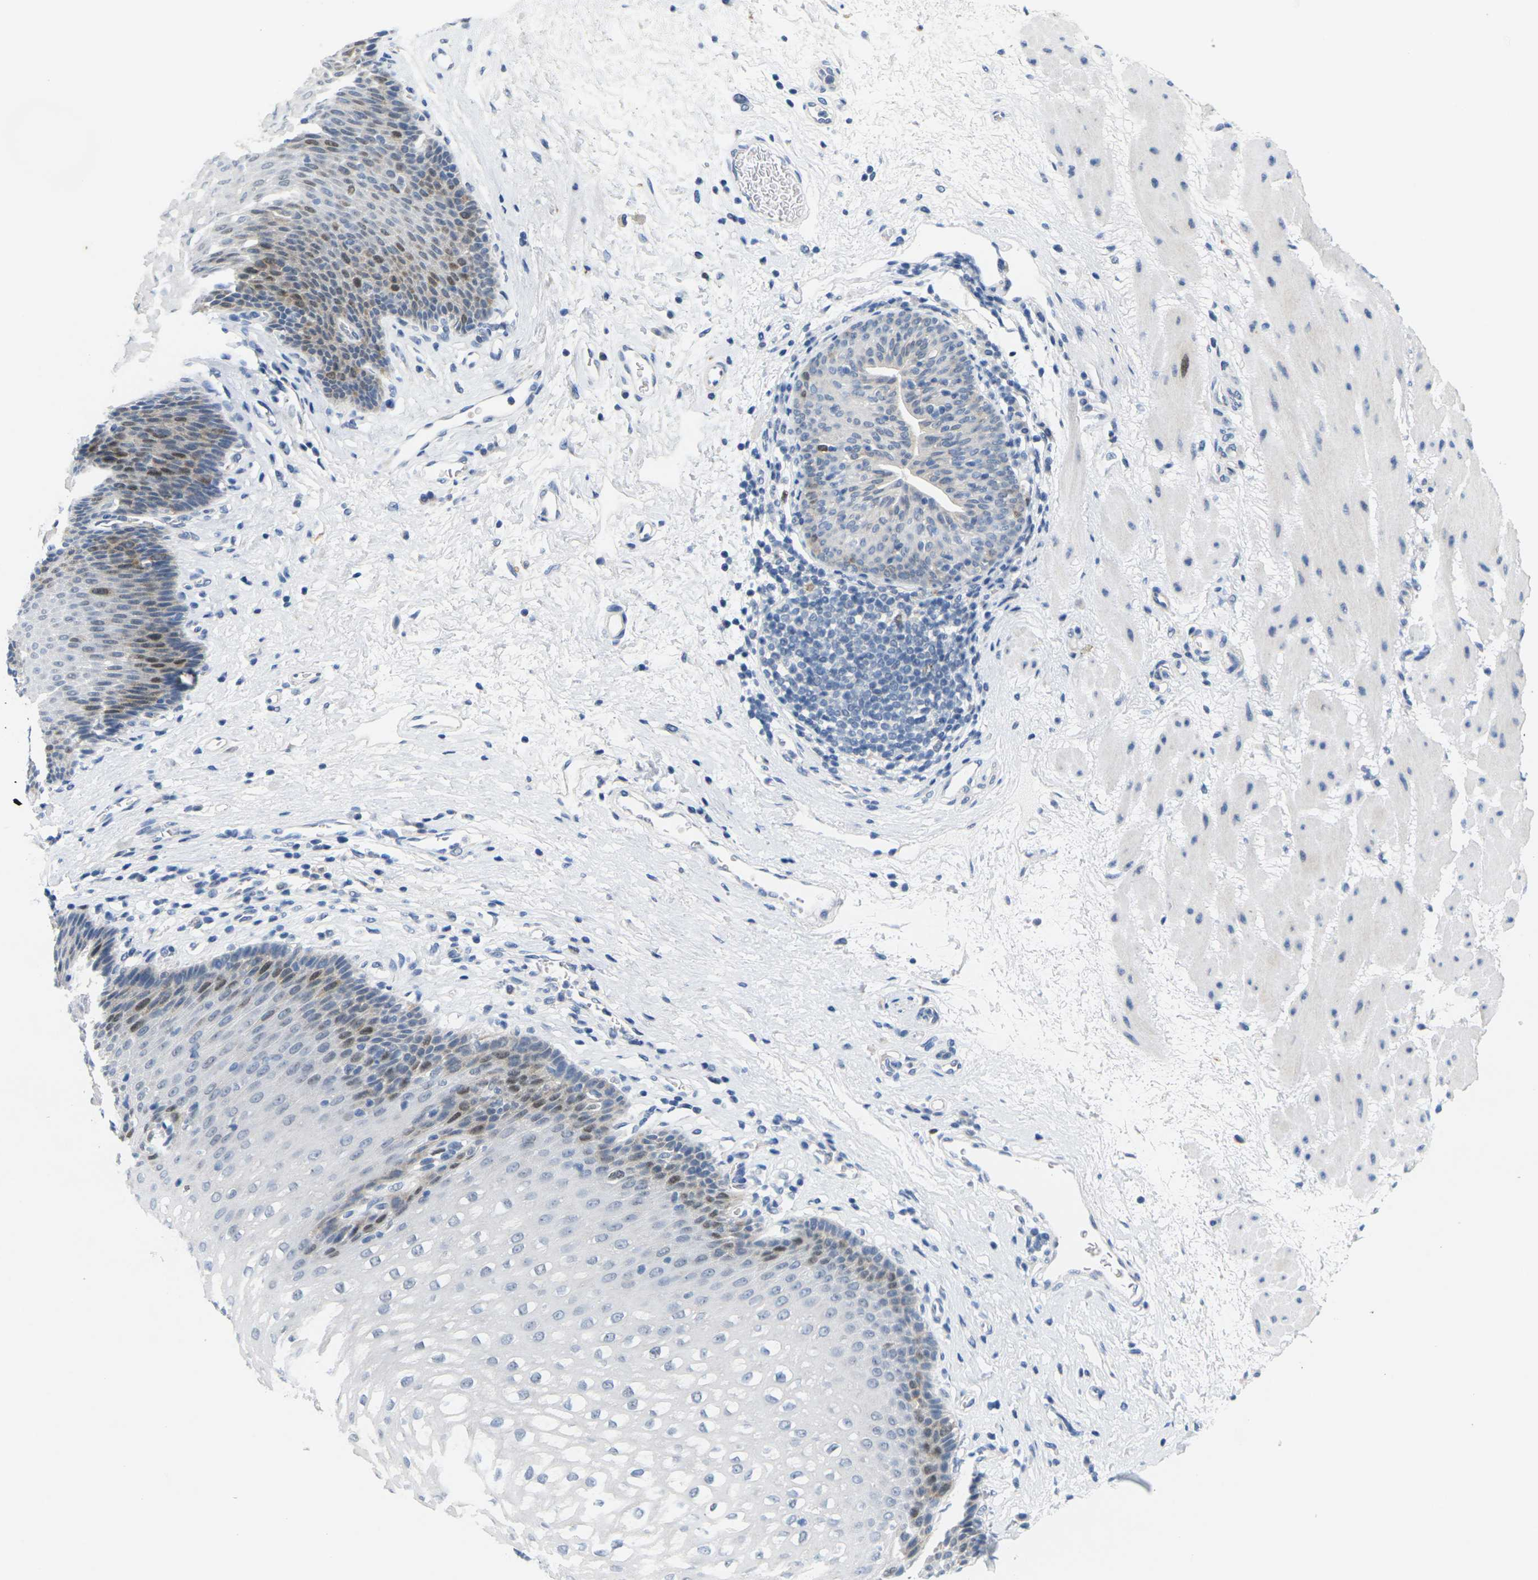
{"staining": {"intensity": "moderate", "quantity": "25%-75%", "location": "nuclear"}, "tissue": "esophagus", "cell_type": "Squamous epithelial cells", "image_type": "normal", "snomed": [{"axis": "morphology", "description": "Normal tissue, NOS"}, {"axis": "topography", "description": "Esophagus"}], "caption": "Protein expression analysis of benign human esophagus reveals moderate nuclear staining in about 25%-75% of squamous epithelial cells. Nuclei are stained in blue.", "gene": "CDK2", "patient": {"sex": "male", "age": 48}}